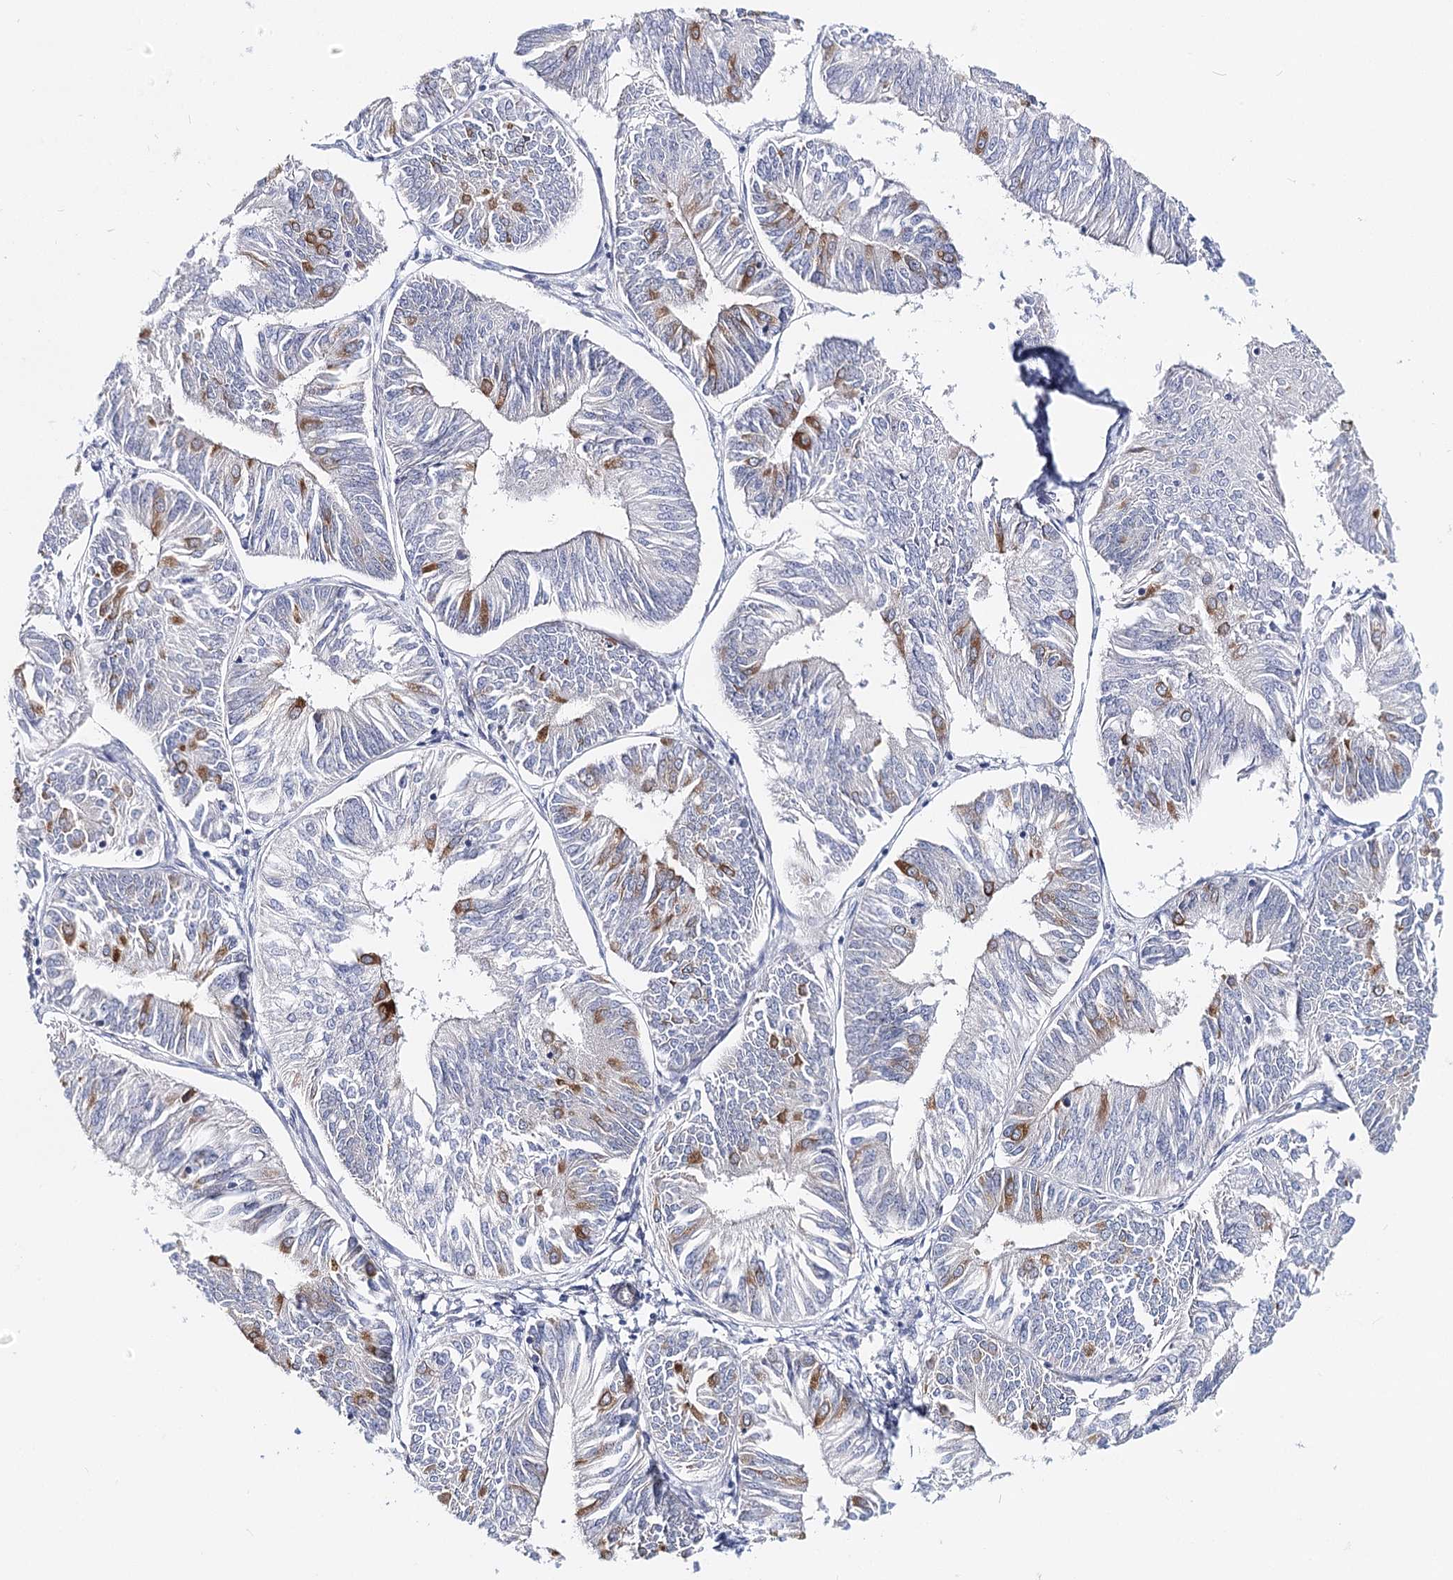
{"staining": {"intensity": "moderate", "quantity": "<25%", "location": "cytoplasmic/membranous"}, "tissue": "endometrial cancer", "cell_type": "Tumor cells", "image_type": "cancer", "snomed": [{"axis": "morphology", "description": "Adenocarcinoma, NOS"}, {"axis": "topography", "description": "Endometrium"}], "caption": "Immunohistochemical staining of human endometrial cancer displays low levels of moderate cytoplasmic/membranous staining in approximately <25% of tumor cells.", "gene": "TEX12", "patient": {"sex": "female", "age": 58}}